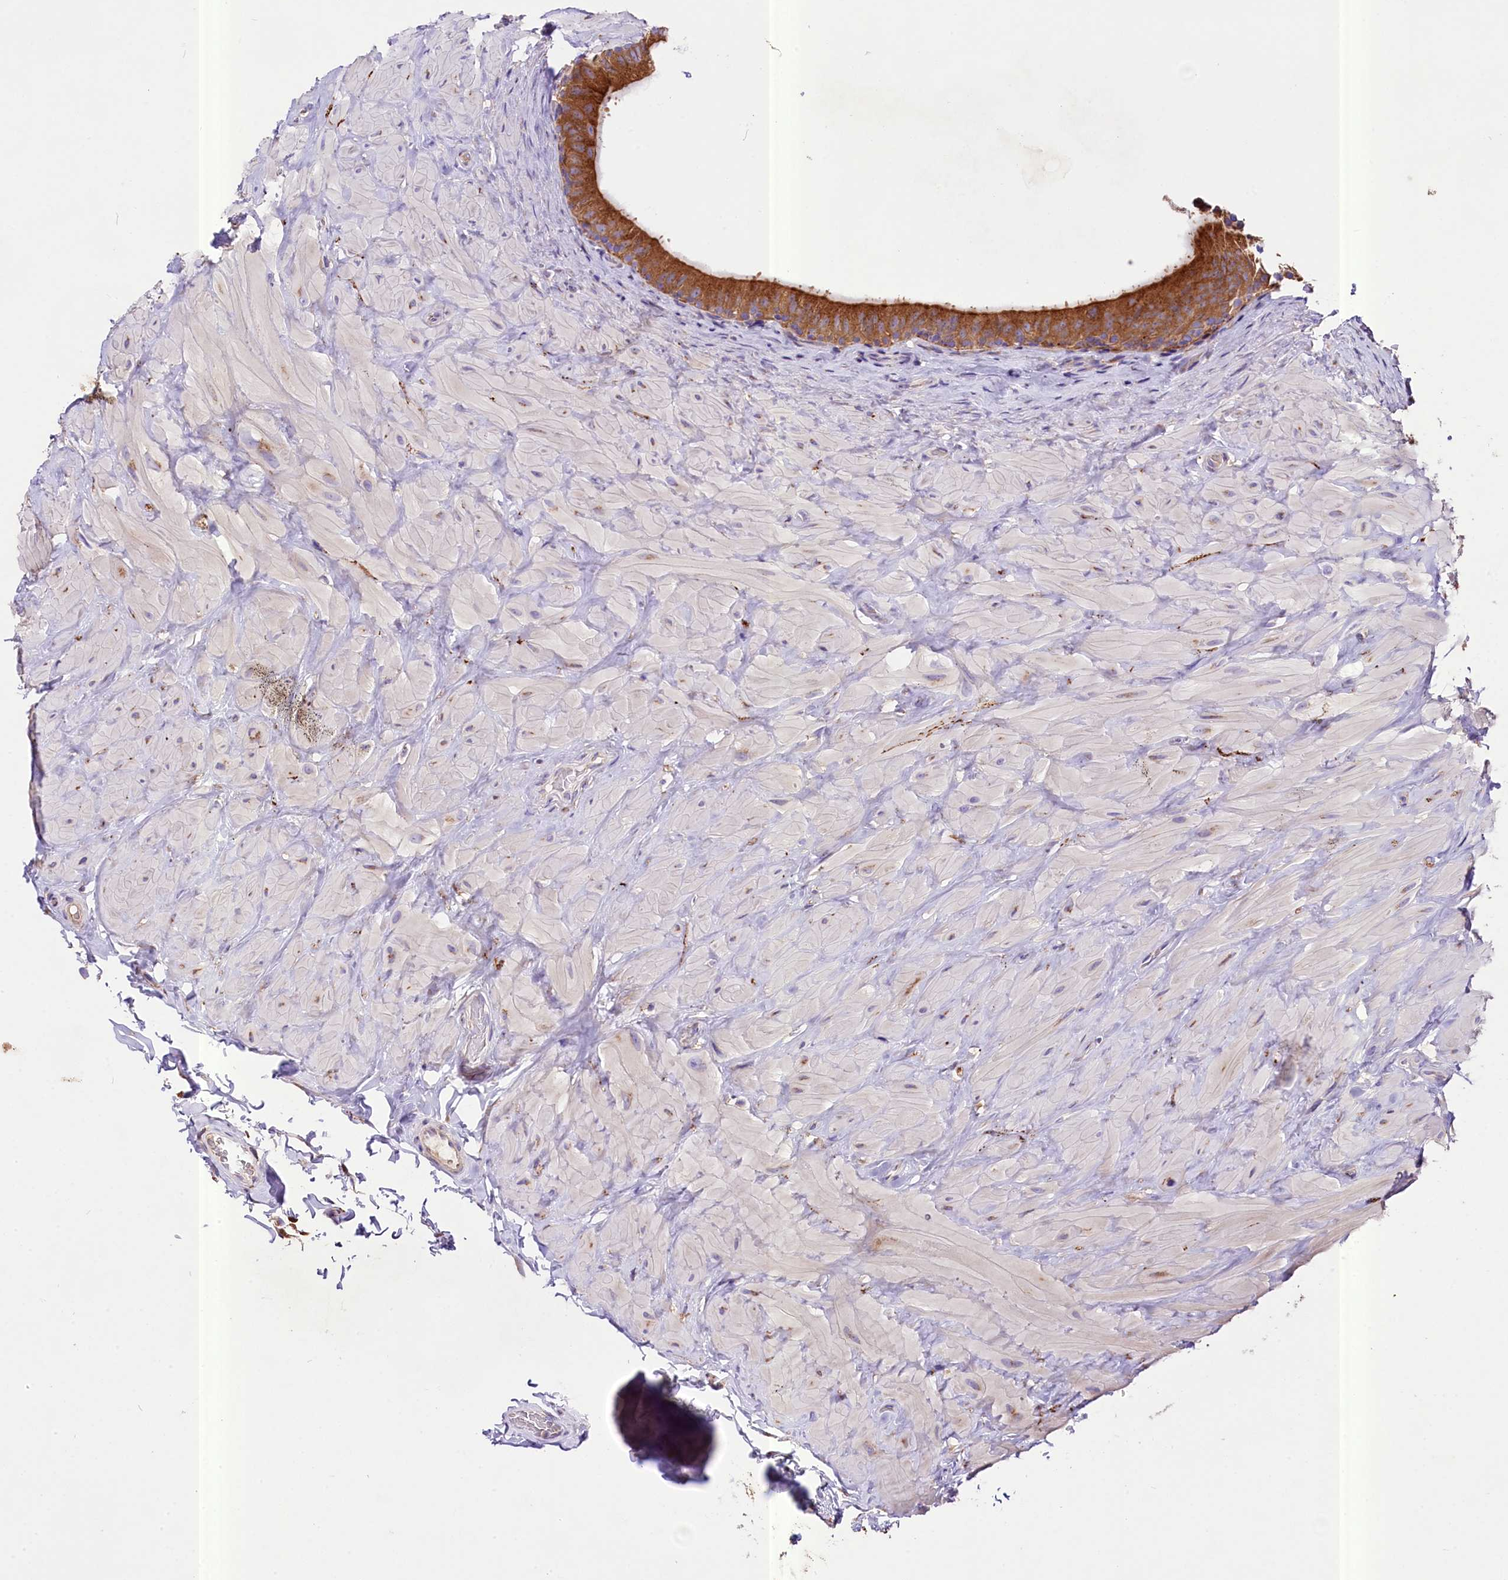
{"staining": {"intensity": "moderate", "quantity": ">75%", "location": "cytoplasmic/membranous"}, "tissue": "epididymis", "cell_type": "Glandular cells", "image_type": "normal", "snomed": [{"axis": "morphology", "description": "Normal tissue, NOS"}, {"axis": "topography", "description": "Soft tissue"}, {"axis": "topography", "description": "Vascular tissue"}, {"axis": "topography", "description": "Epididymis"}], "caption": "Brown immunohistochemical staining in benign human epididymis reveals moderate cytoplasmic/membranous expression in approximately >75% of glandular cells.", "gene": "PEMT", "patient": {"sex": "male", "age": 49}}